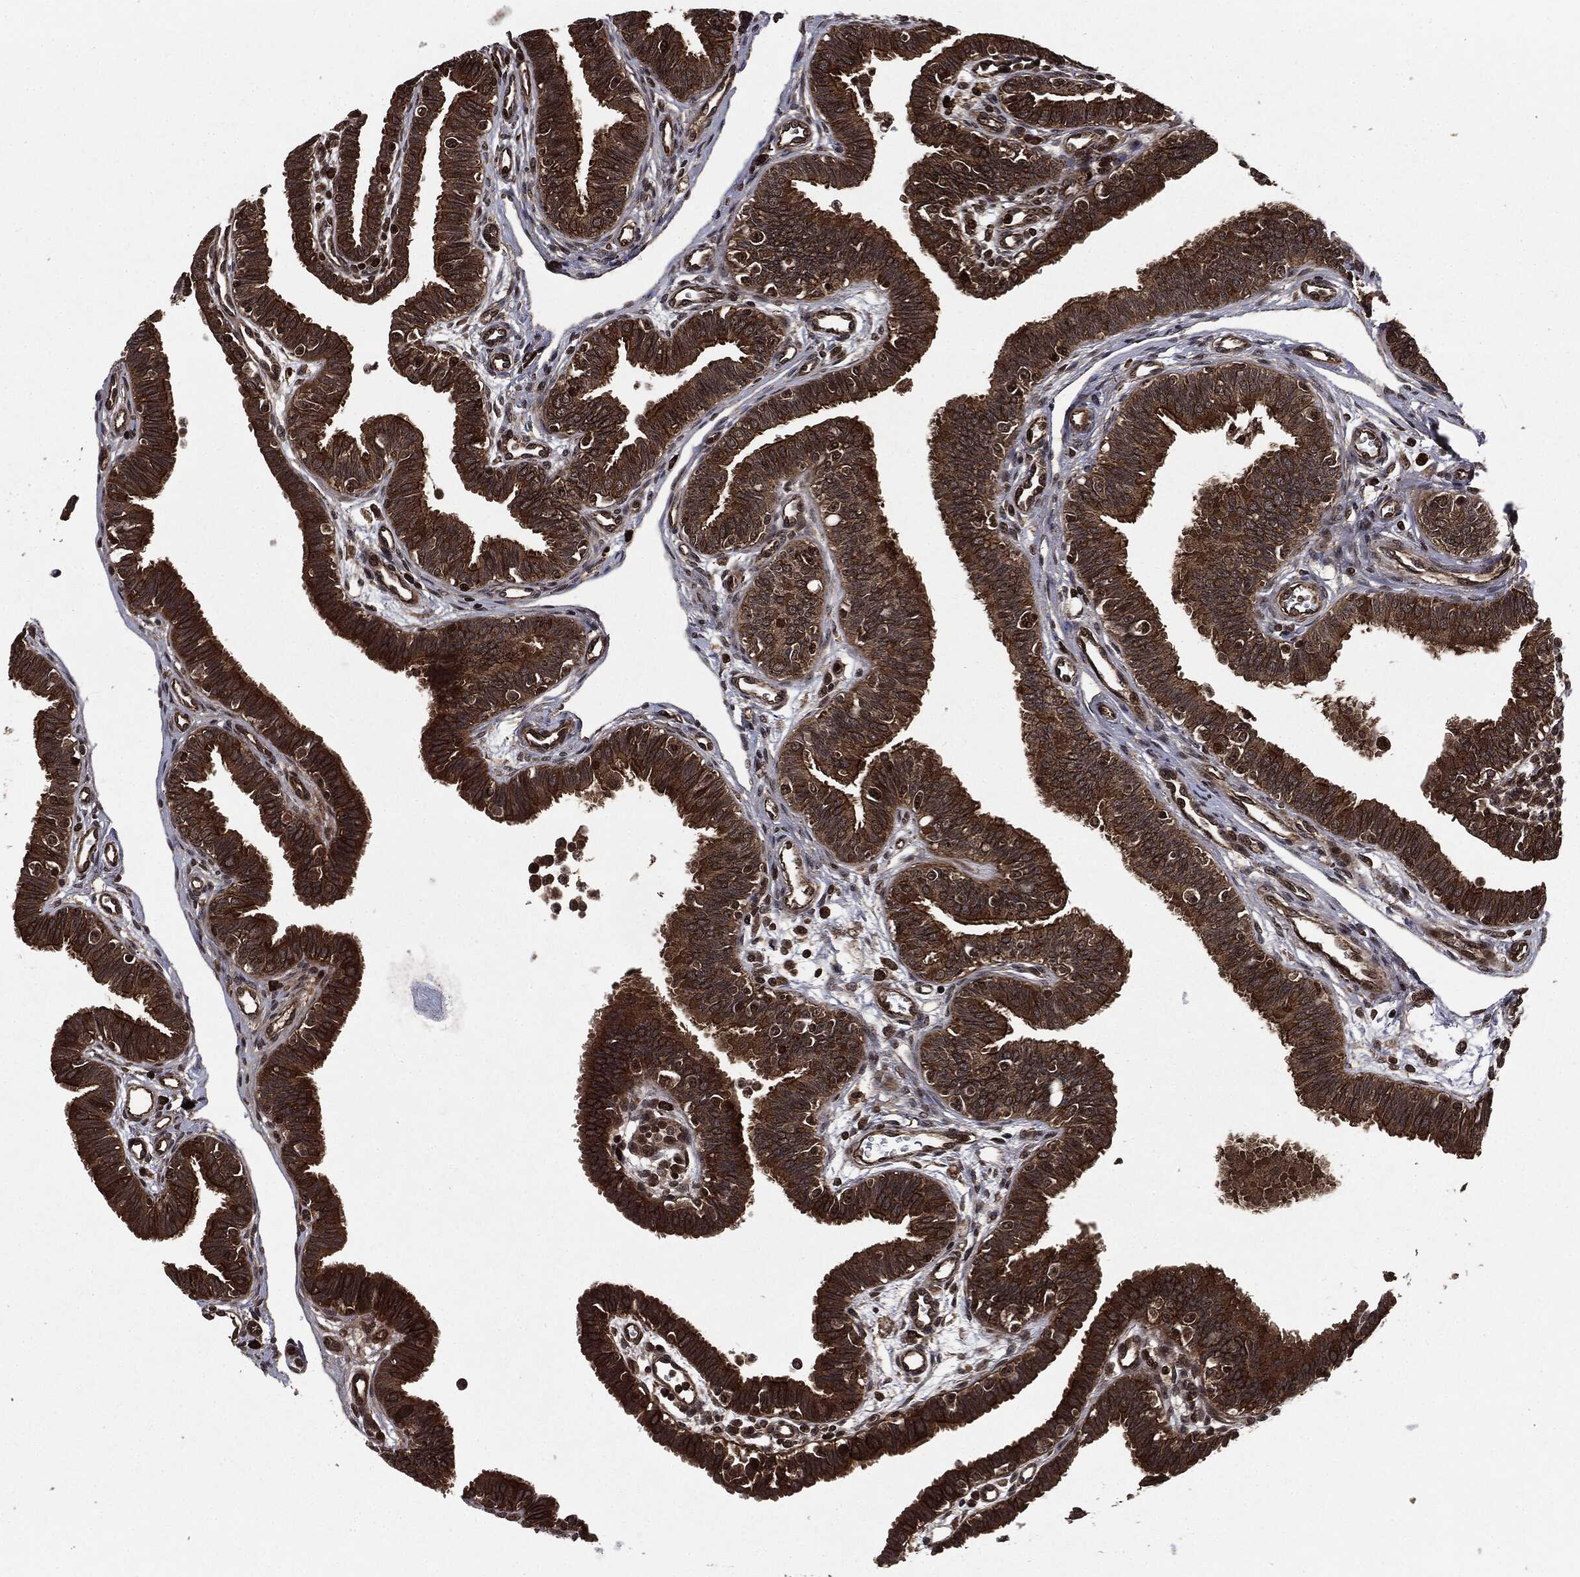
{"staining": {"intensity": "strong", "quantity": ">75%", "location": "cytoplasmic/membranous"}, "tissue": "fallopian tube", "cell_type": "Glandular cells", "image_type": "normal", "snomed": [{"axis": "morphology", "description": "Normal tissue, NOS"}, {"axis": "topography", "description": "Fallopian tube"}], "caption": "About >75% of glandular cells in normal human fallopian tube show strong cytoplasmic/membranous protein expression as visualized by brown immunohistochemical staining.", "gene": "CARD6", "patient": {"sex": "female", "age": 36}}